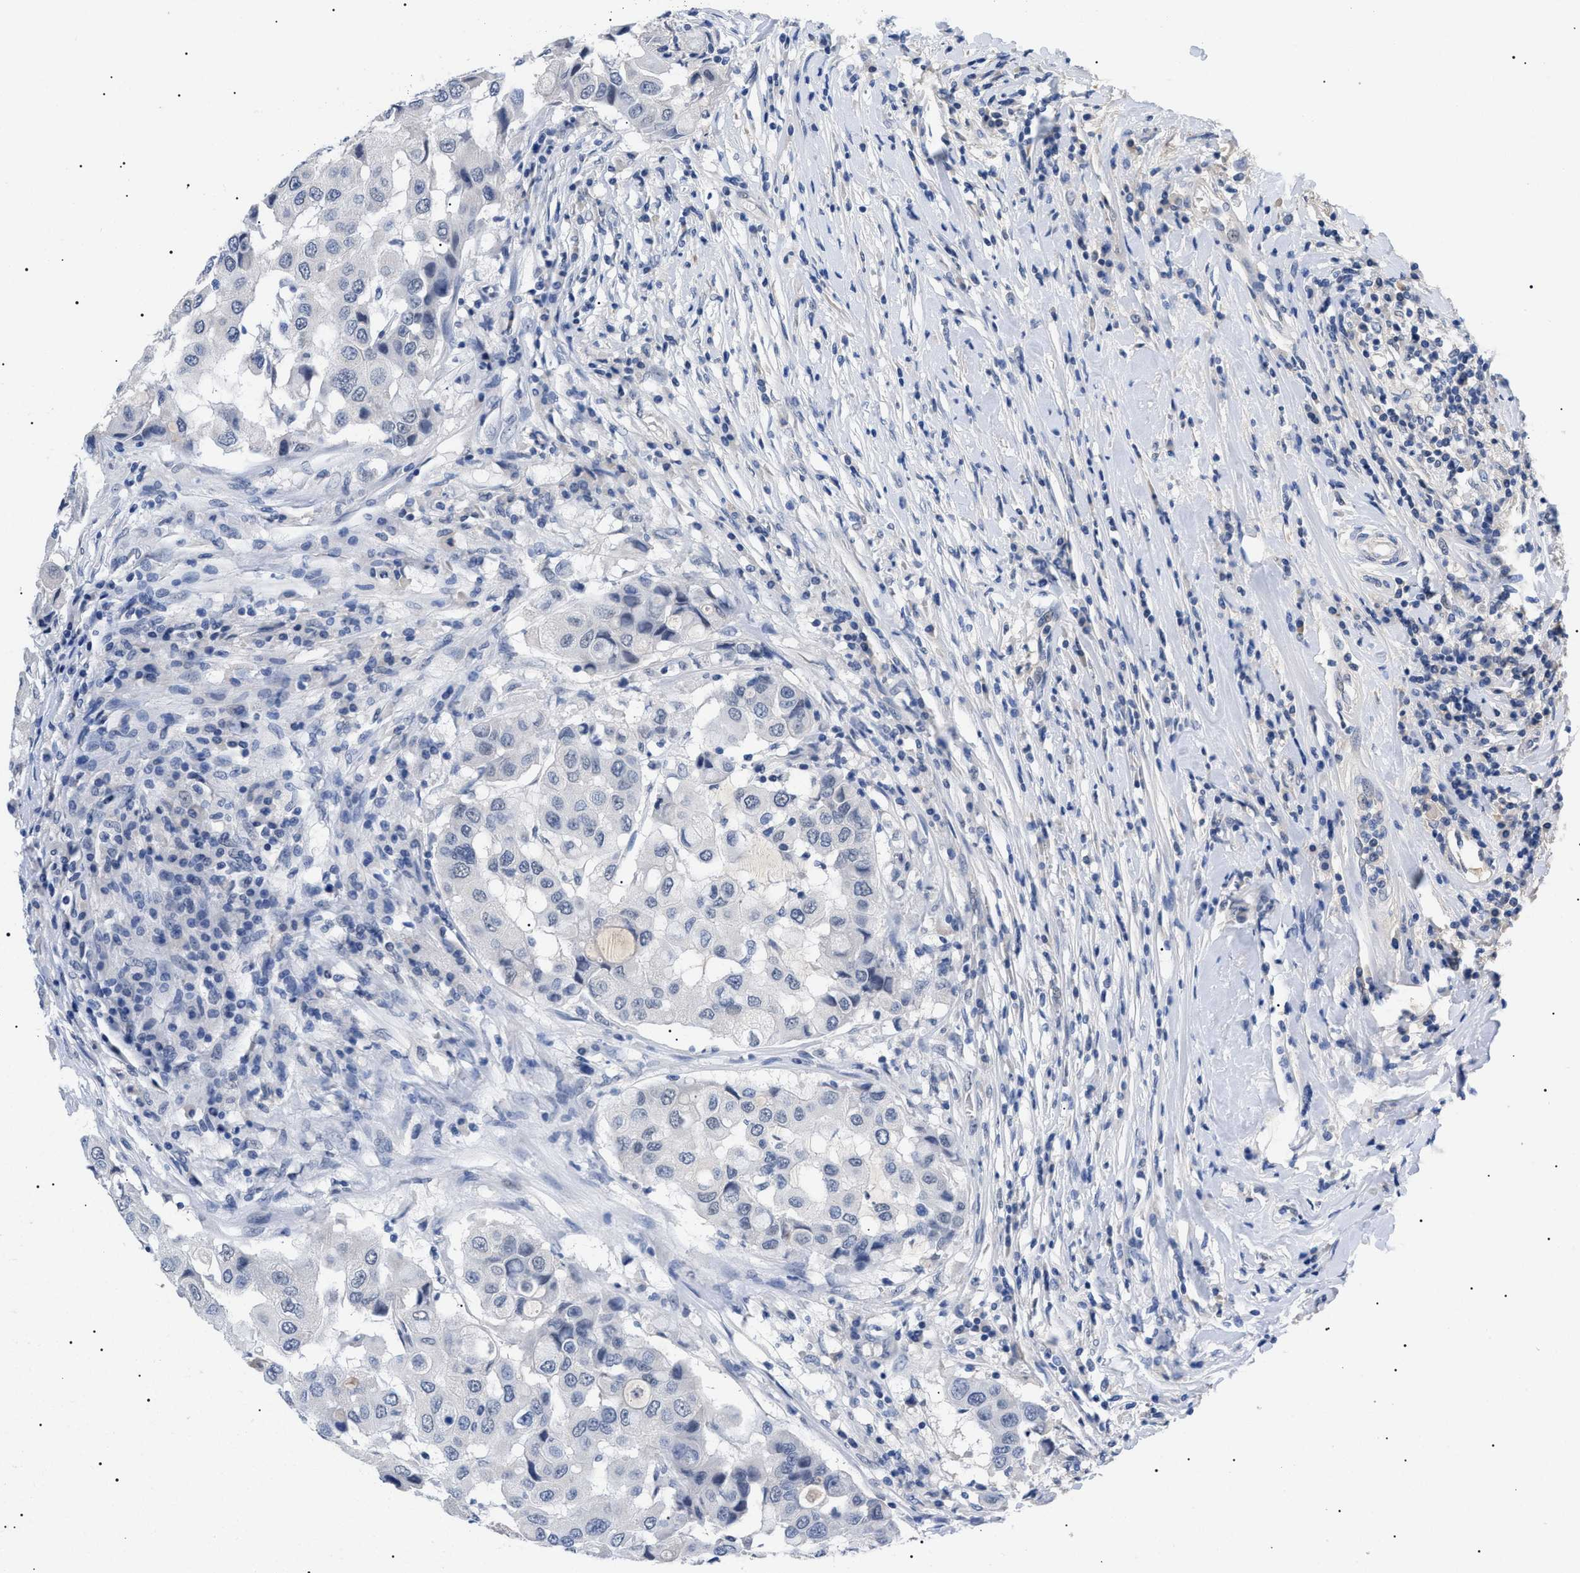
{"staining": {"intensity": "negative", "quantity": "none", "location": "none"}, "tissue": "breast cancer", "cell_type": "Tumor cells", "image_type": "cancer", "snomed": [{"axis": "morphology", "description": "Duct carcinoma"}, {"axis": "topography", "description": "Breast"}], "caption": "Human breast invasive ductal carcinoma stained for a protein using immunohistochemistry demonstrates no positivity in tumor cells.", "gene": "PRRT2", "patient": {"sex": "female", "age": 27}}